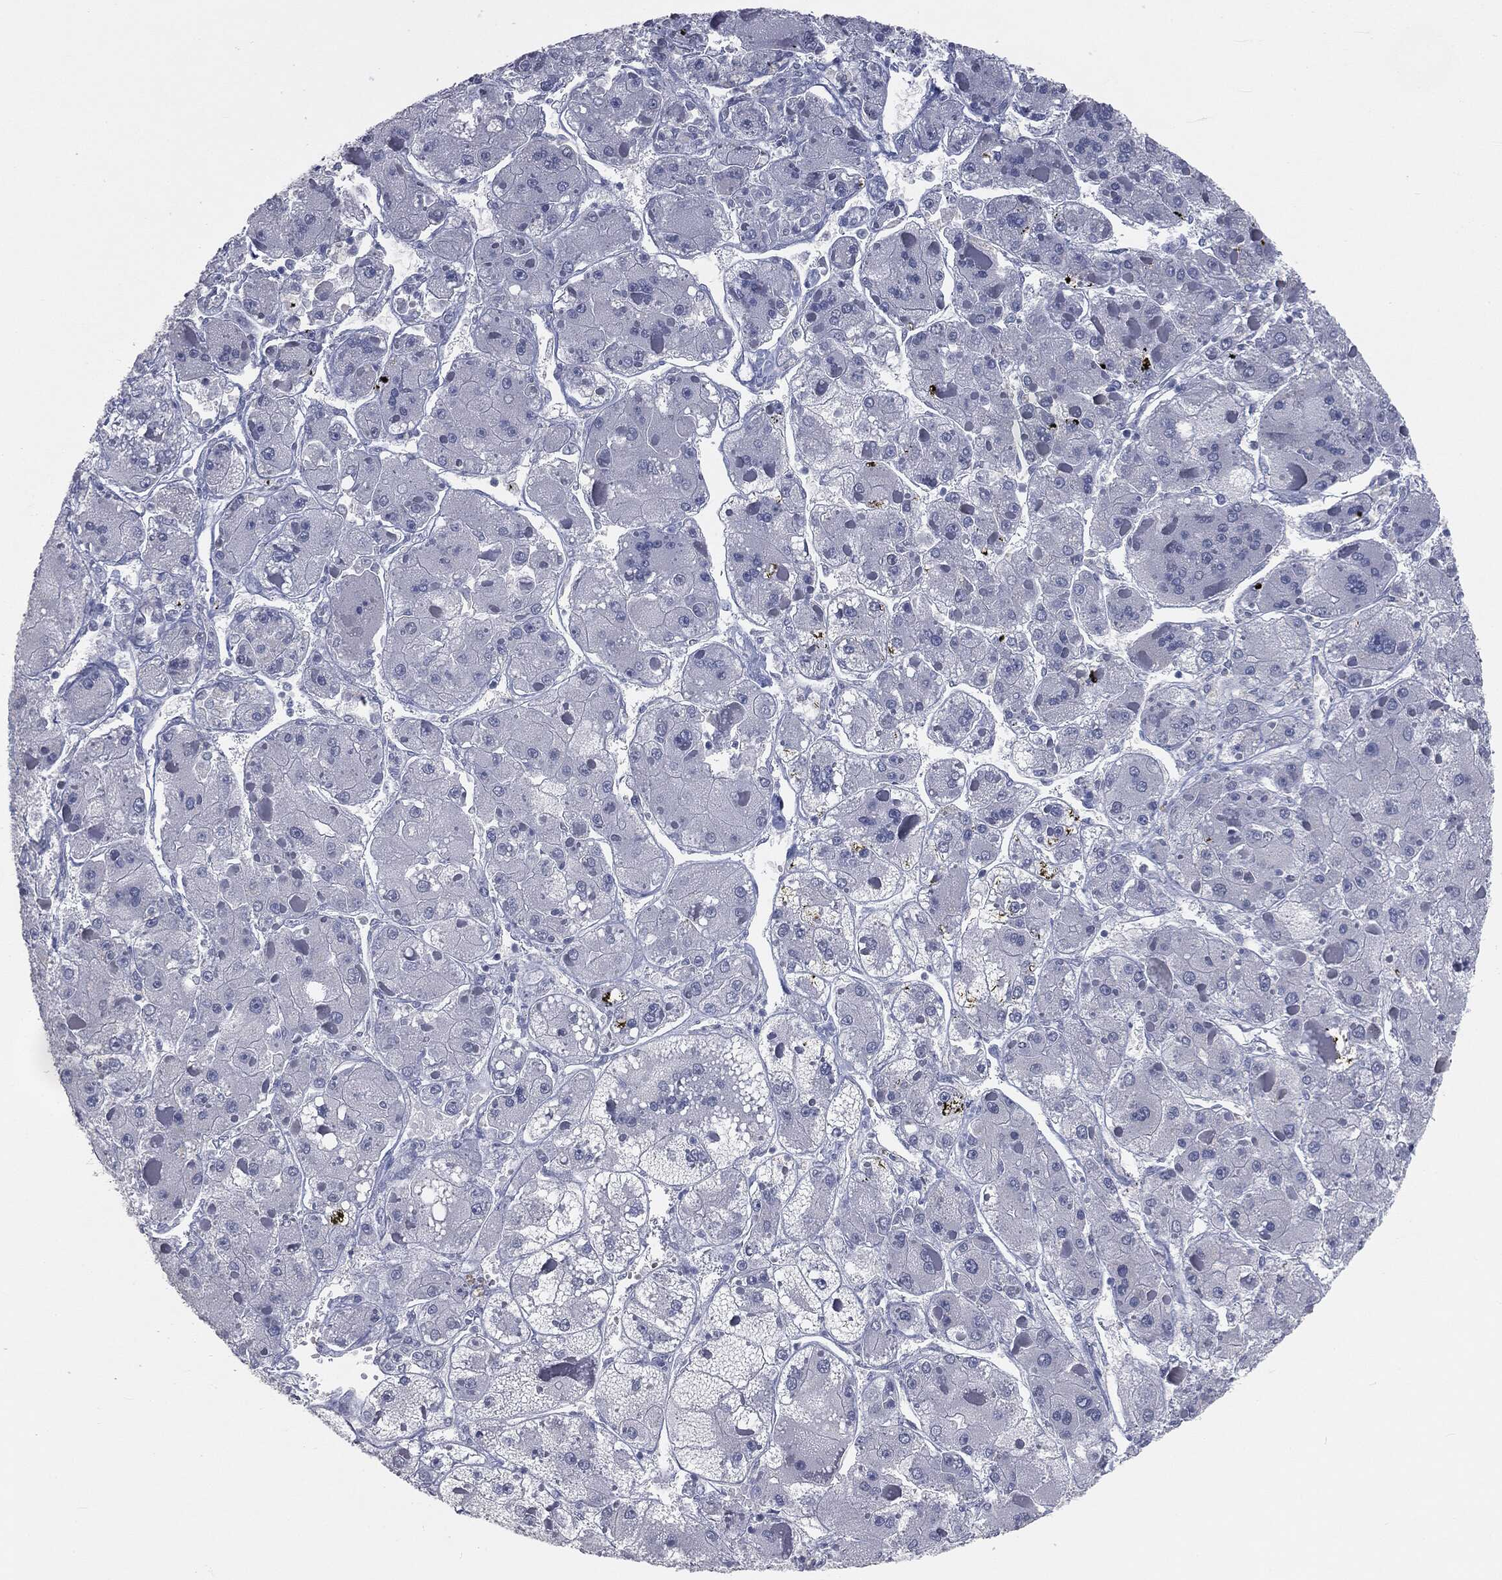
{"staining": {"intensity": "negative", "quantity": "none", "location": "none"}, "tissue": "liver cancer", "cell_type": "Tumor cells", "image_type": "cancer", "snomed": [{"axis": "morphology", "description": "Carcinoma, Hepatocellular, NOS"}, {"axis": "topography", "description": "Liver"}], "caption": "The image reveals no significant expression in tumor cells of liver cancer.", "gene": "PRAME", "patient": {"sex": "female", "age": 73}}